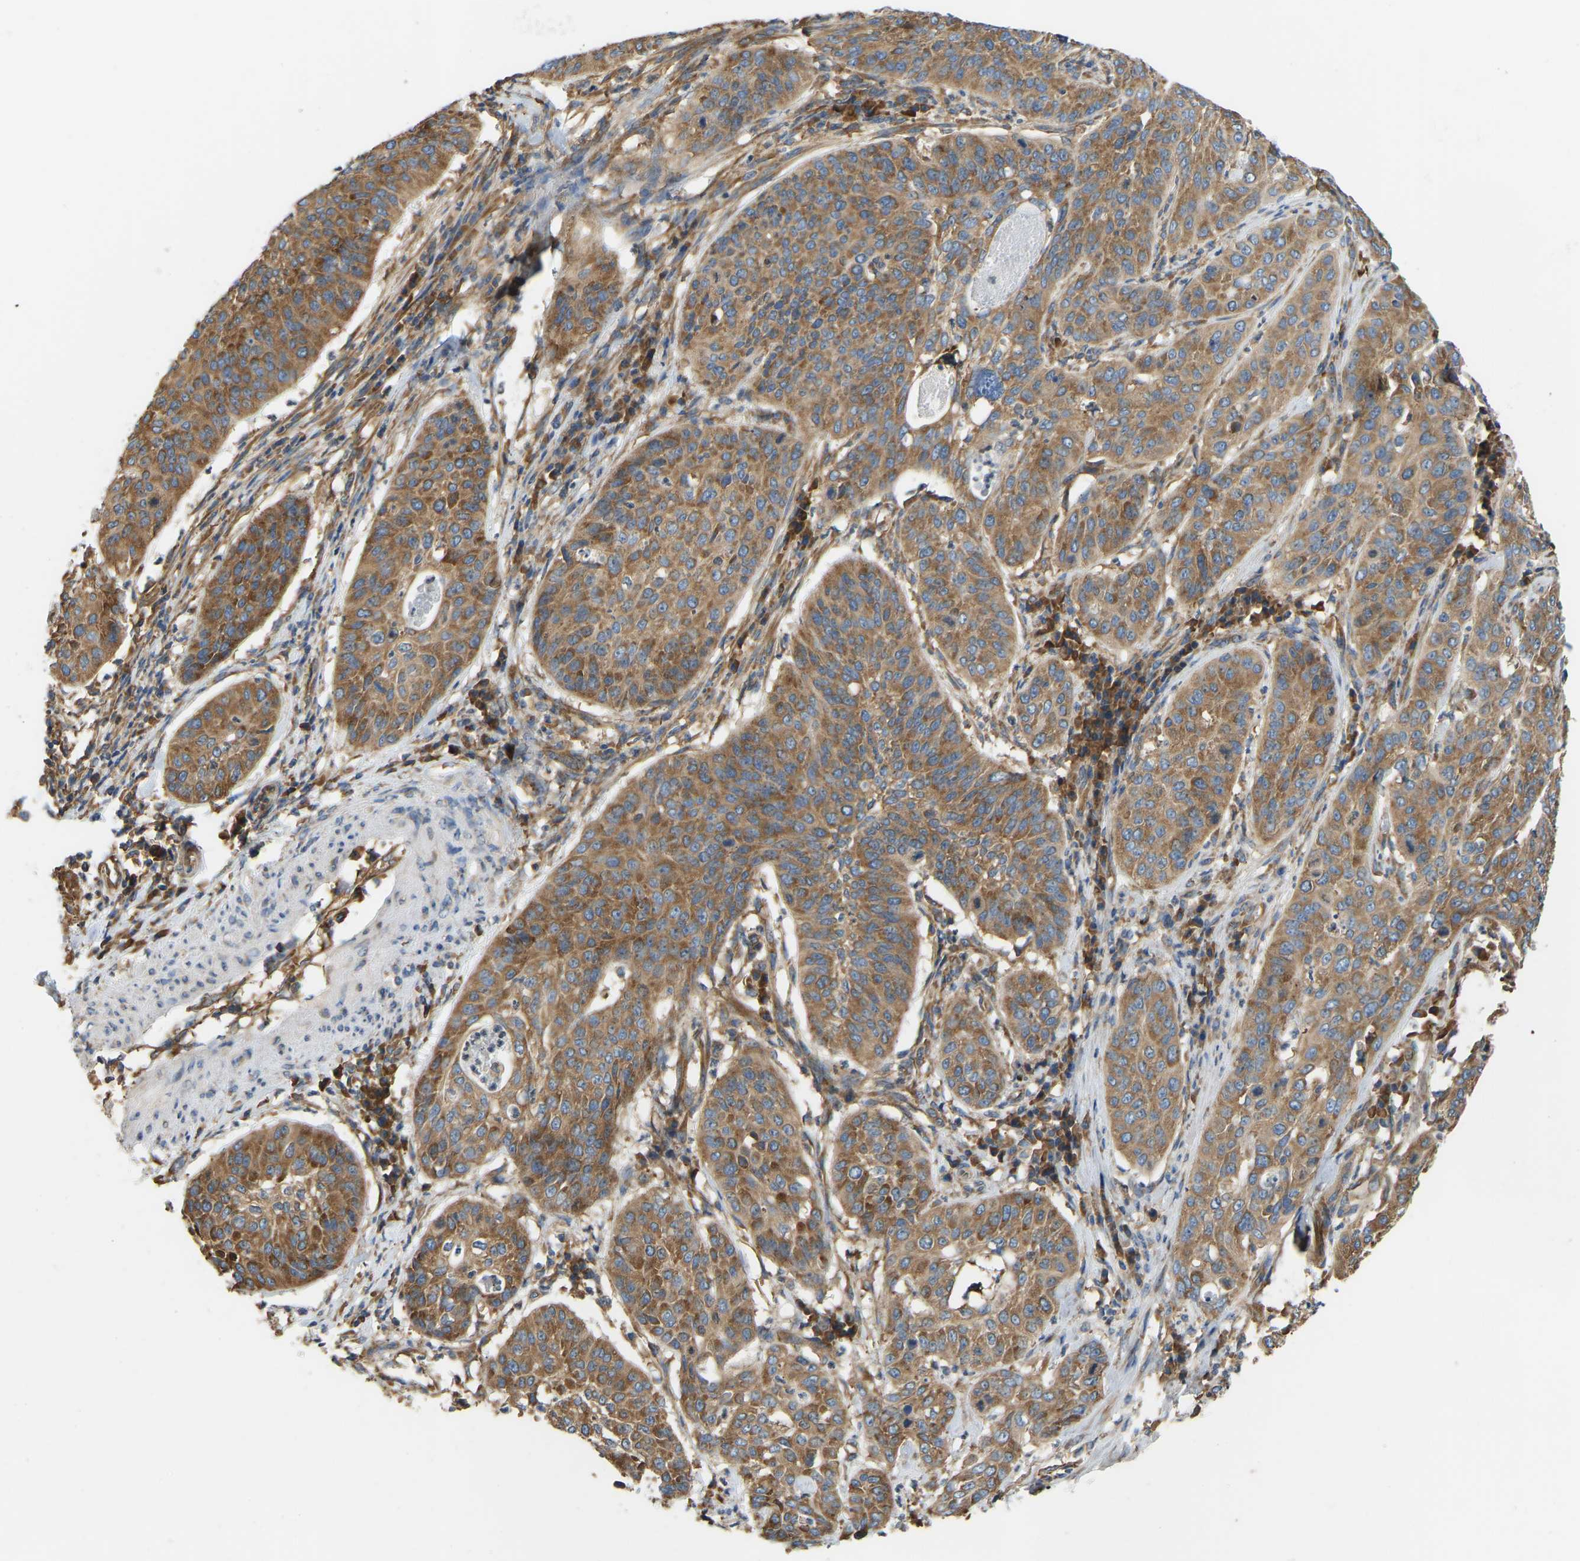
{"staining": {"intensity": "moderate", "quantity": ">75%", "location": "cytoplasmic/membranous"}, "tissue": "cervical cancer", "cell_type": "Tumor cells", "image_type": "cancer", "snomed": [{"axis": "morphology", "description": "Normal tissue, NOS"}, {"axis": "morphology", "description": "Squamous cell carcinoma, NOS"}, {"axis": "topography", "description": "Cervix"}], "caption": "Immunohistochemistry (IHC) staining of squamous cell carcinoma (cervical), which demonstrates medium levels of moderate cytoplasmic/membranous staining in about >75% of tumor cells indicating moderate cytoplasmic/membranous protein staining. The staining was performed using DAB (brown) for protein detection and nuclei were counterstained in hematoxylin (blue).", "gene": "RPS6KB2", "patient": {"sex": "female", "age": 39}}